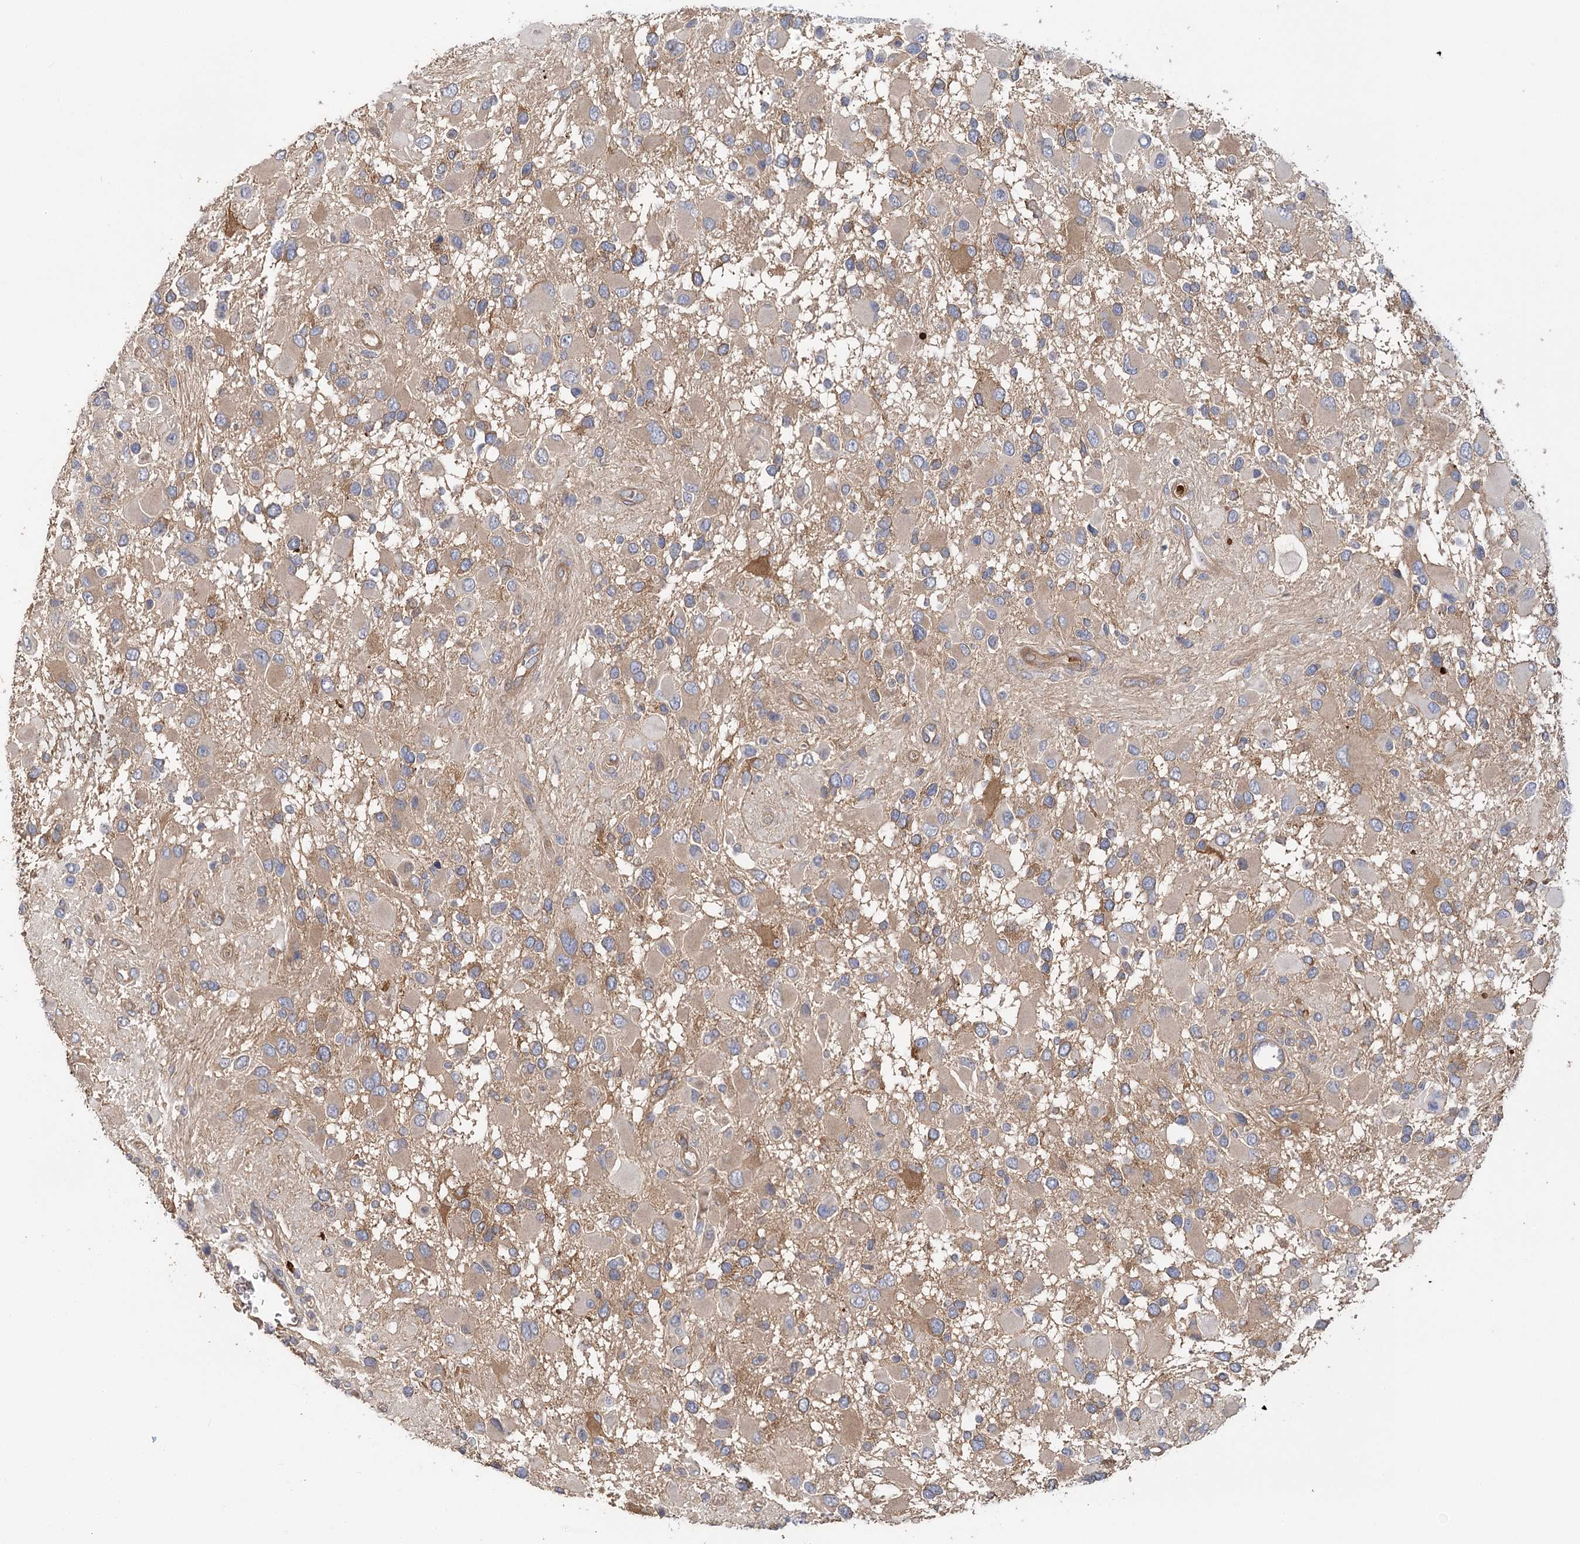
{"staining": {"intensity": "moderate", "quantity": "<25%", "location": "cytoplasmic/membranous"}, "tissue": "glioma", "cell_type": "Tumor cells", "image_type": "cancer", "snomed": [{"axis": "morphology", "description": "Glioma, malignant, High grade"}, {"axis": "topography", "description": "Brain"}], "caption": "Immunohistochemistry image of glioma stained for a protein (brown), which displays low levels of moderate cytoplasmic/membranous staining in approximately <25% of tumor cells.", "gene": "EPB41L5", "patient": {"sex": "male", "age": 53}}